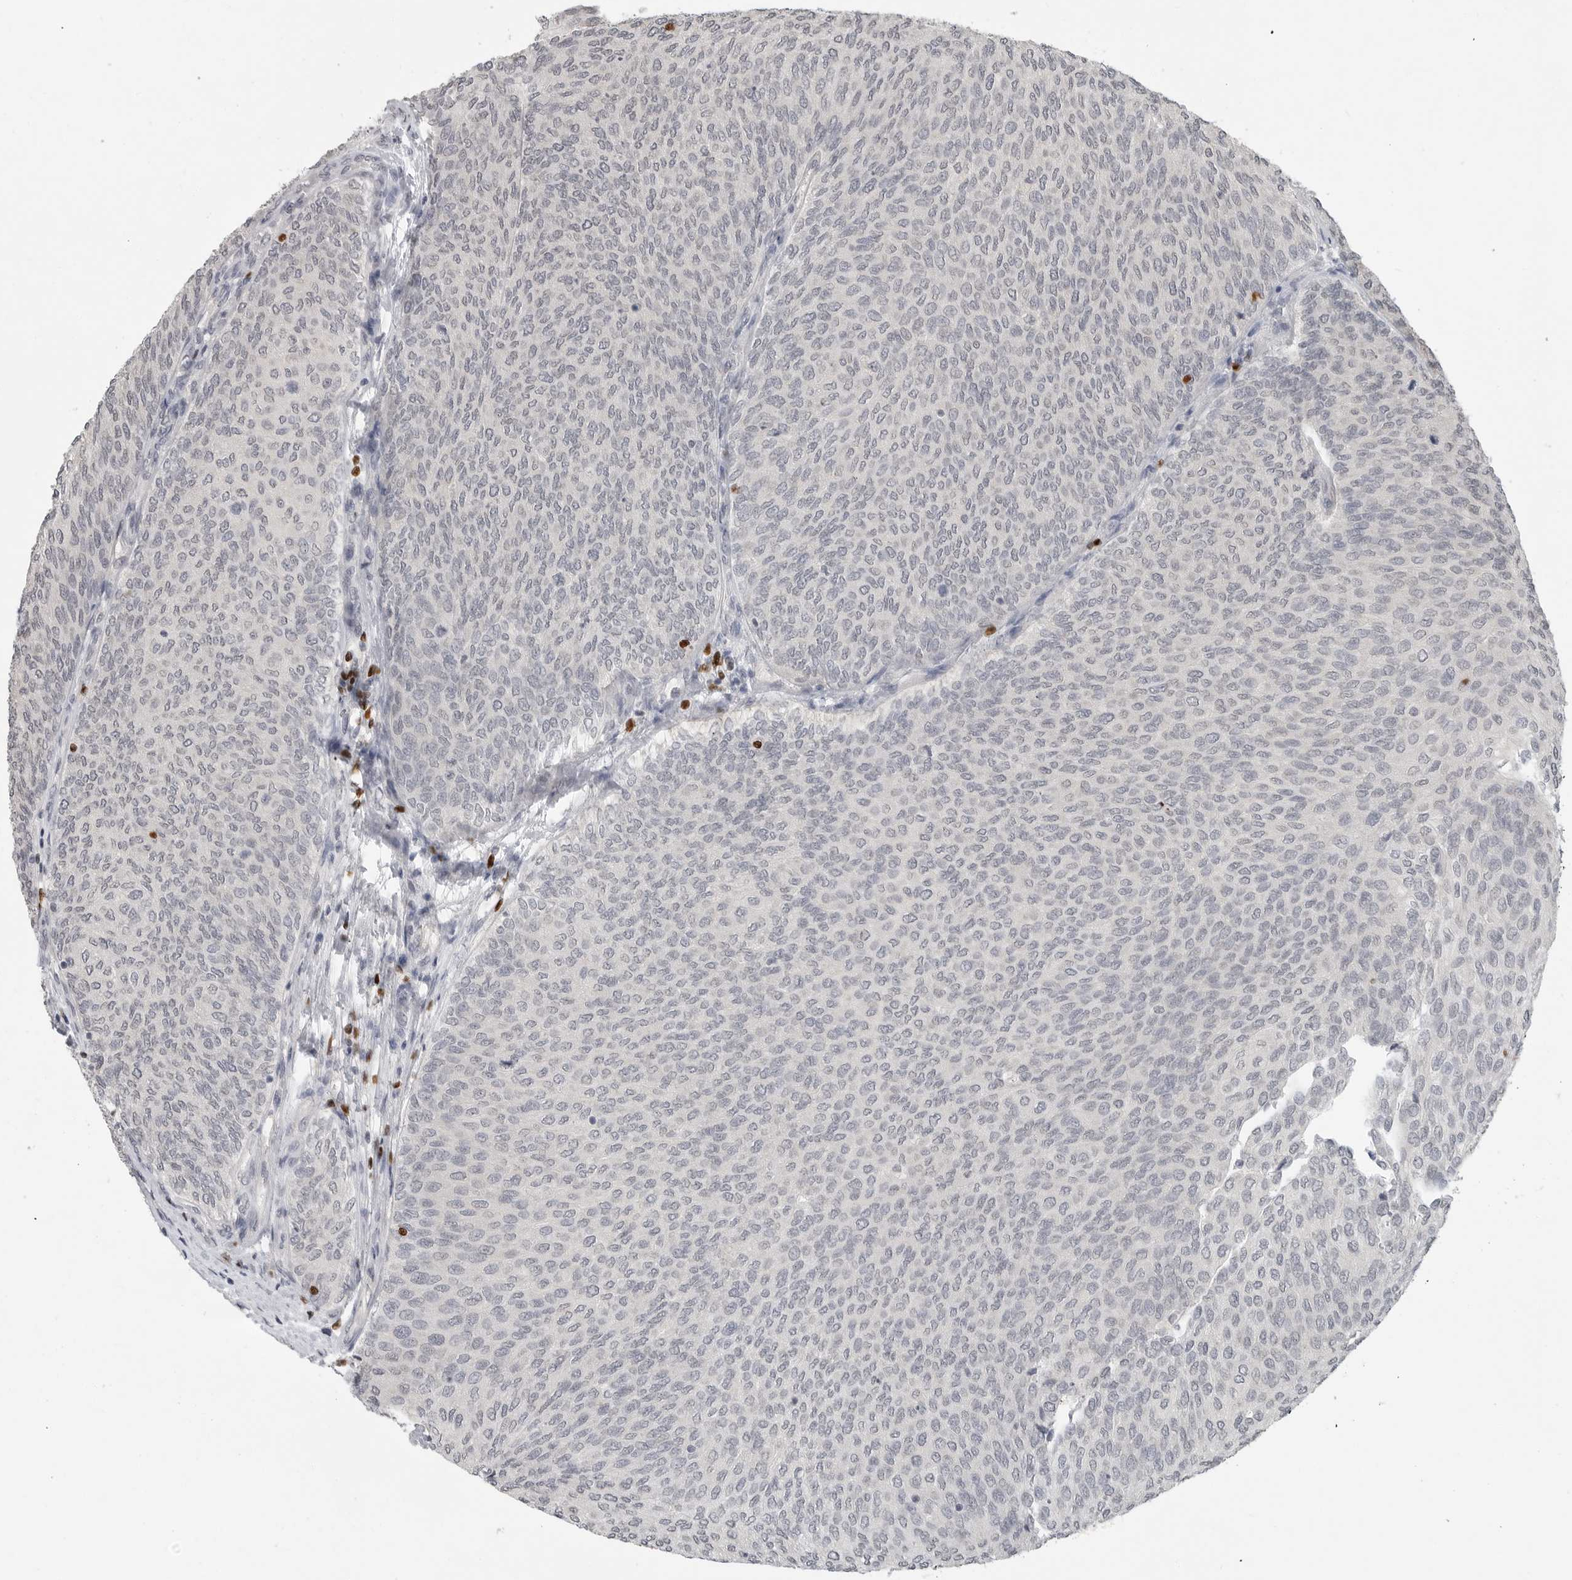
{"staining": {"intensity": "negative", "quantity": "none", "location": "none"}, "tissue": "urothelial cancer", "cell_type": "Tumor cells", "image_type": "cancer", "snomed": [{"axis": "morphology", "description": "Urothelial carcinoma, Low grade"}, {"axis": "topography", "description": "Urinary bladder"}], "caption": "IHC of human urothelial carcinoma (low-grade) shows no expression in tumor cells.", "gene": "FOXP3", "patient": {"sex": "female", "age": 79}}